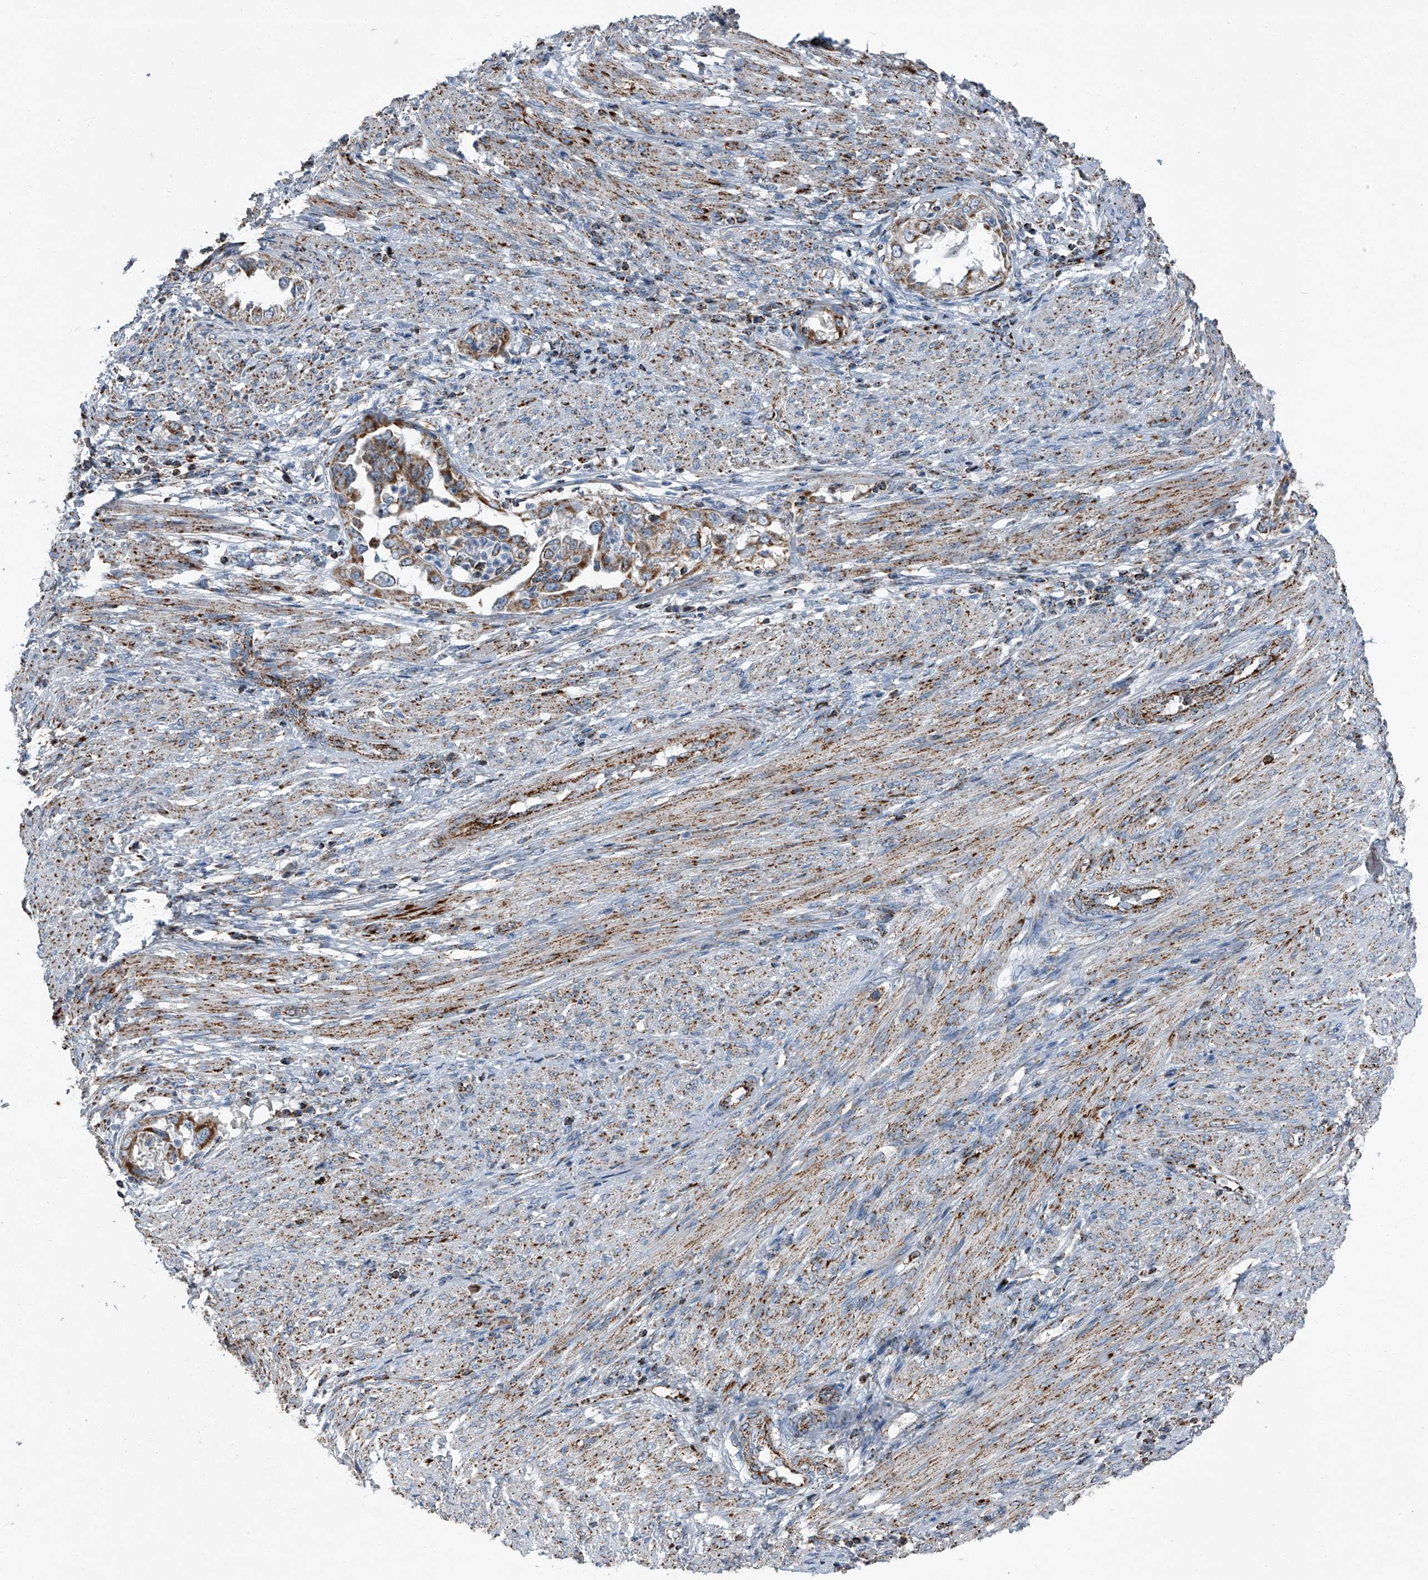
{"staining": {"intensity": "moderate", "quantity": ">75%", "location": "cytoplasmic/membranous"}, "tissue": "endometrial cancer", "cell_type": "Tumor cells", "image_type": "cancer", "snomed": [{"axis": "morphology", "description": "Adenocarcinoma, NOS"}, {"axis": "topography", "description": "Endometrium"}], "caption": "A photomicrograph of human endometrial cancer (adenocarcinoma) stained for a protein reveals moderate cytoplasmic/membranous brown staining in tumor cells. The staining is performed using DAB brown chromogen to label protein expression. The nuclei are counter-stained blue using hematoxylin.", "gene": "CHRNA7", "patient": {"sex": "female", "age": 85}}